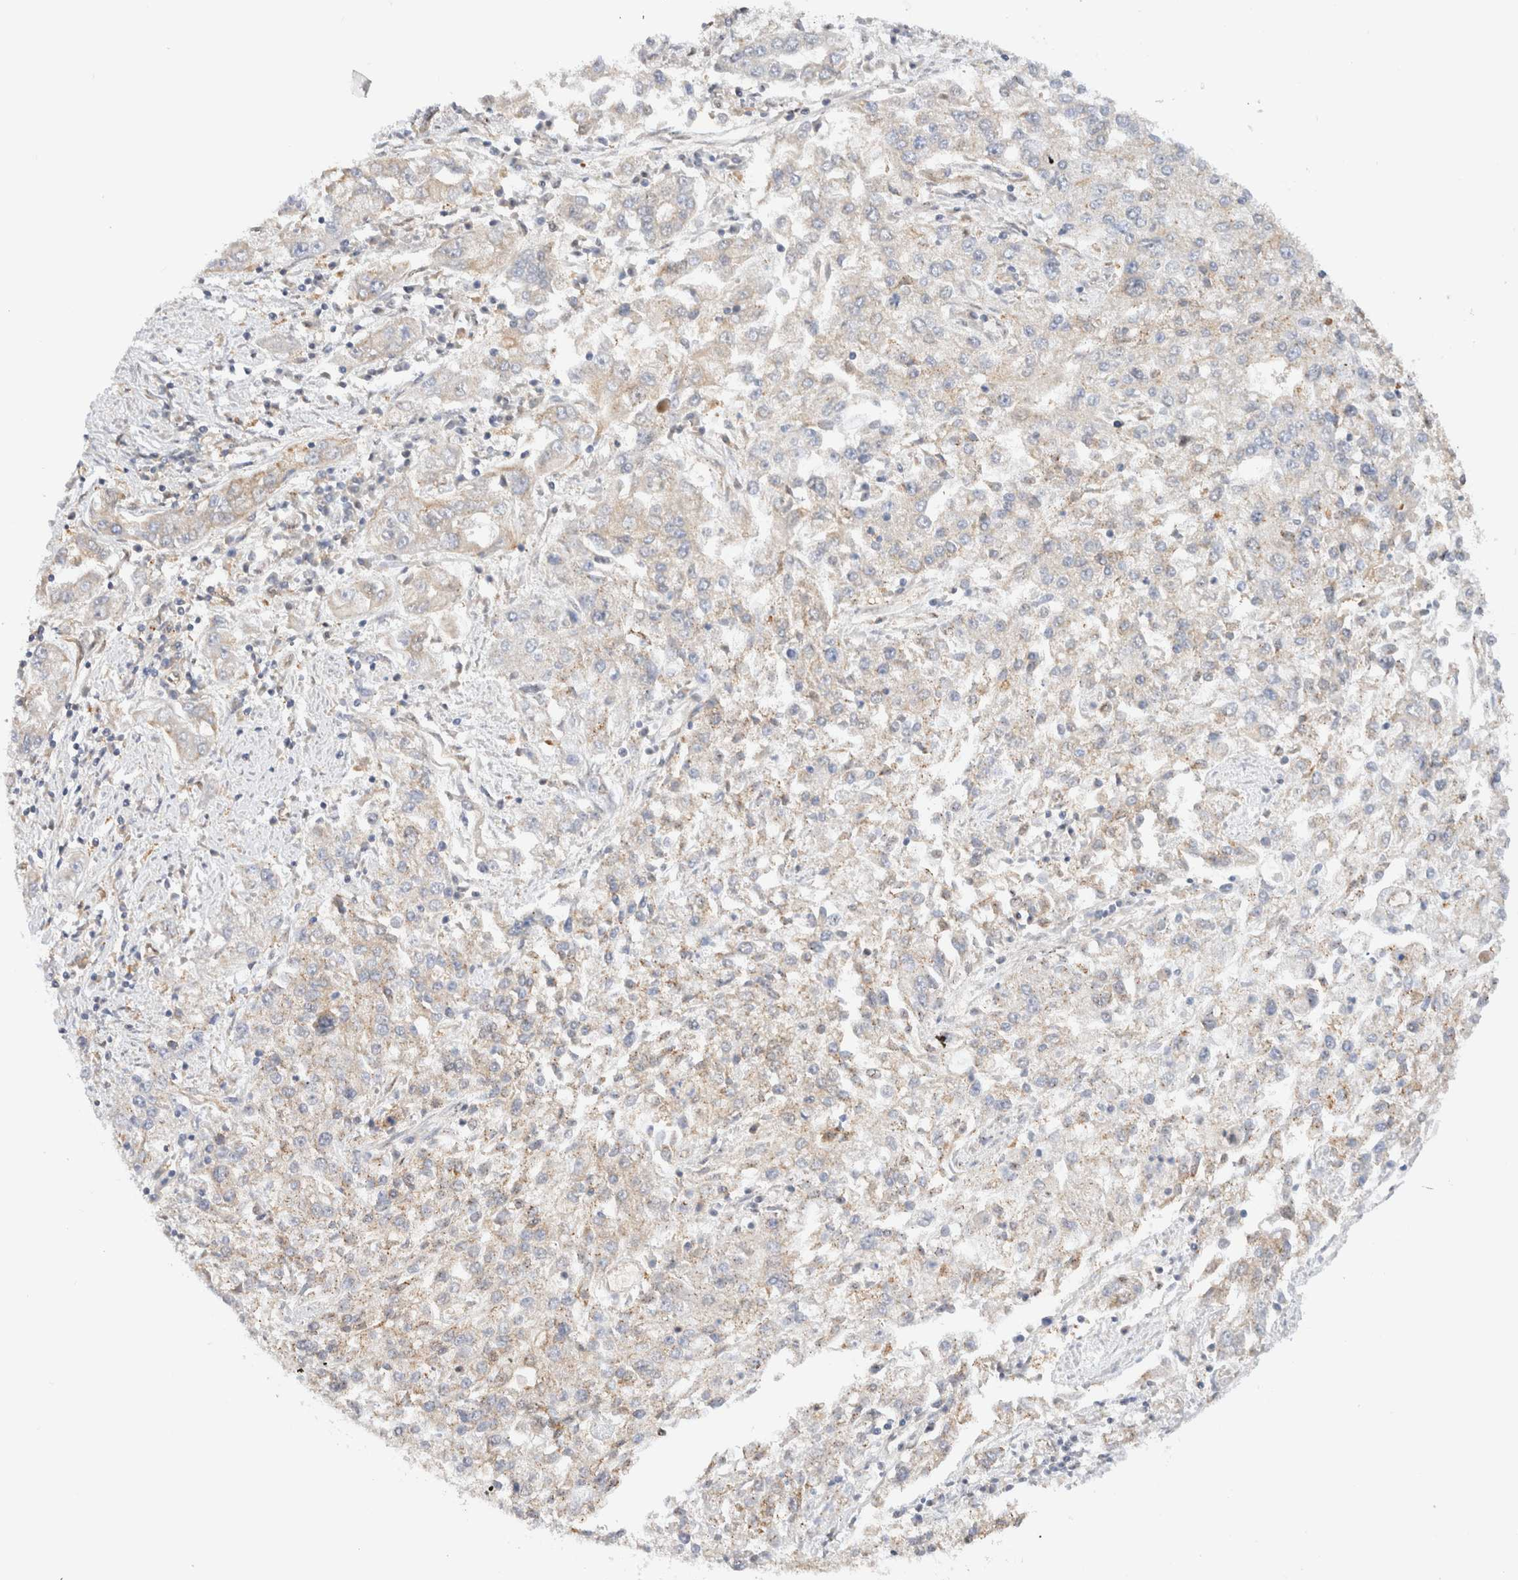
{"staining": {"intensity": "weak", "quantity": "<25%", "location": "cytoplasmic/membranous"}, "tissue": "endometrial cancer", "cell_type": "Tumor cells", "image_type": "cancer", "snomed": [{"axis": "morphology", "description": "Adenocarcinoma, NOS"}, {"axis": "topography", "description": "Endometrium"}], "caption": "Adenocarcinoma (endometrial) was stained to show a protein in brown. There is no significant staining in tumor cells. Nuclei are stained in blue.", "gene": "RABEP1", "patient": {"sex": "female", "age": 49}}